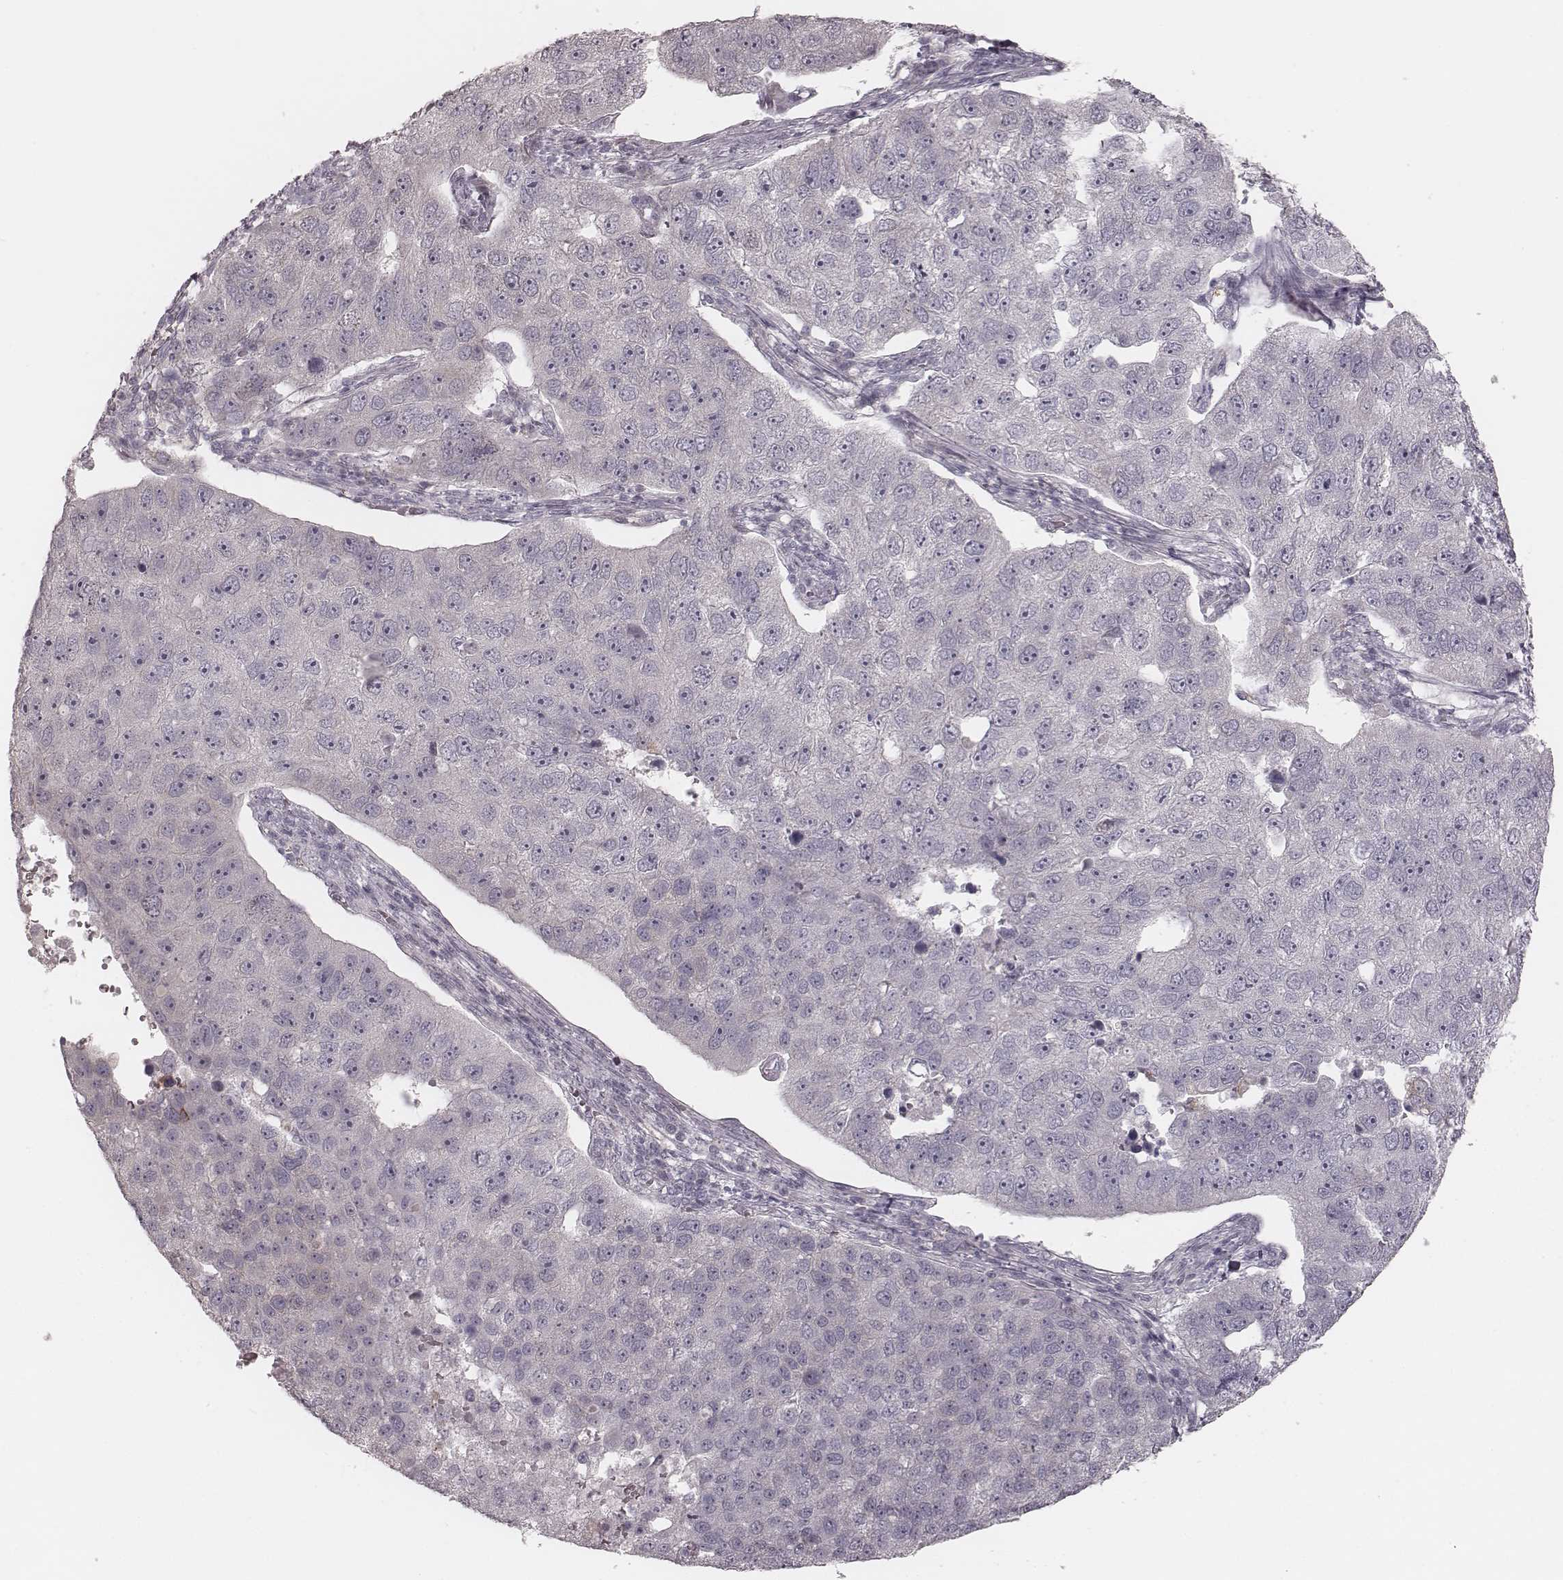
{"staining": {"intensity": "negative", "quantity": "none", "location": "none"}, "tissue": "pancreatic cancer", "cell_type": "Tumor cells", "image_type": "cancer", "snomed": [{"axis": "morphology", "description": "Adenocarcinoma, NOS"}, {"axis": "topography", "description": "Pancreas"}], "caption": "Image shows no significant protein staining in tumor cells of adenocarcinoma (pancreatic).", "gene": "ACACB", "patient": {"sex": "female", "age": 61}}